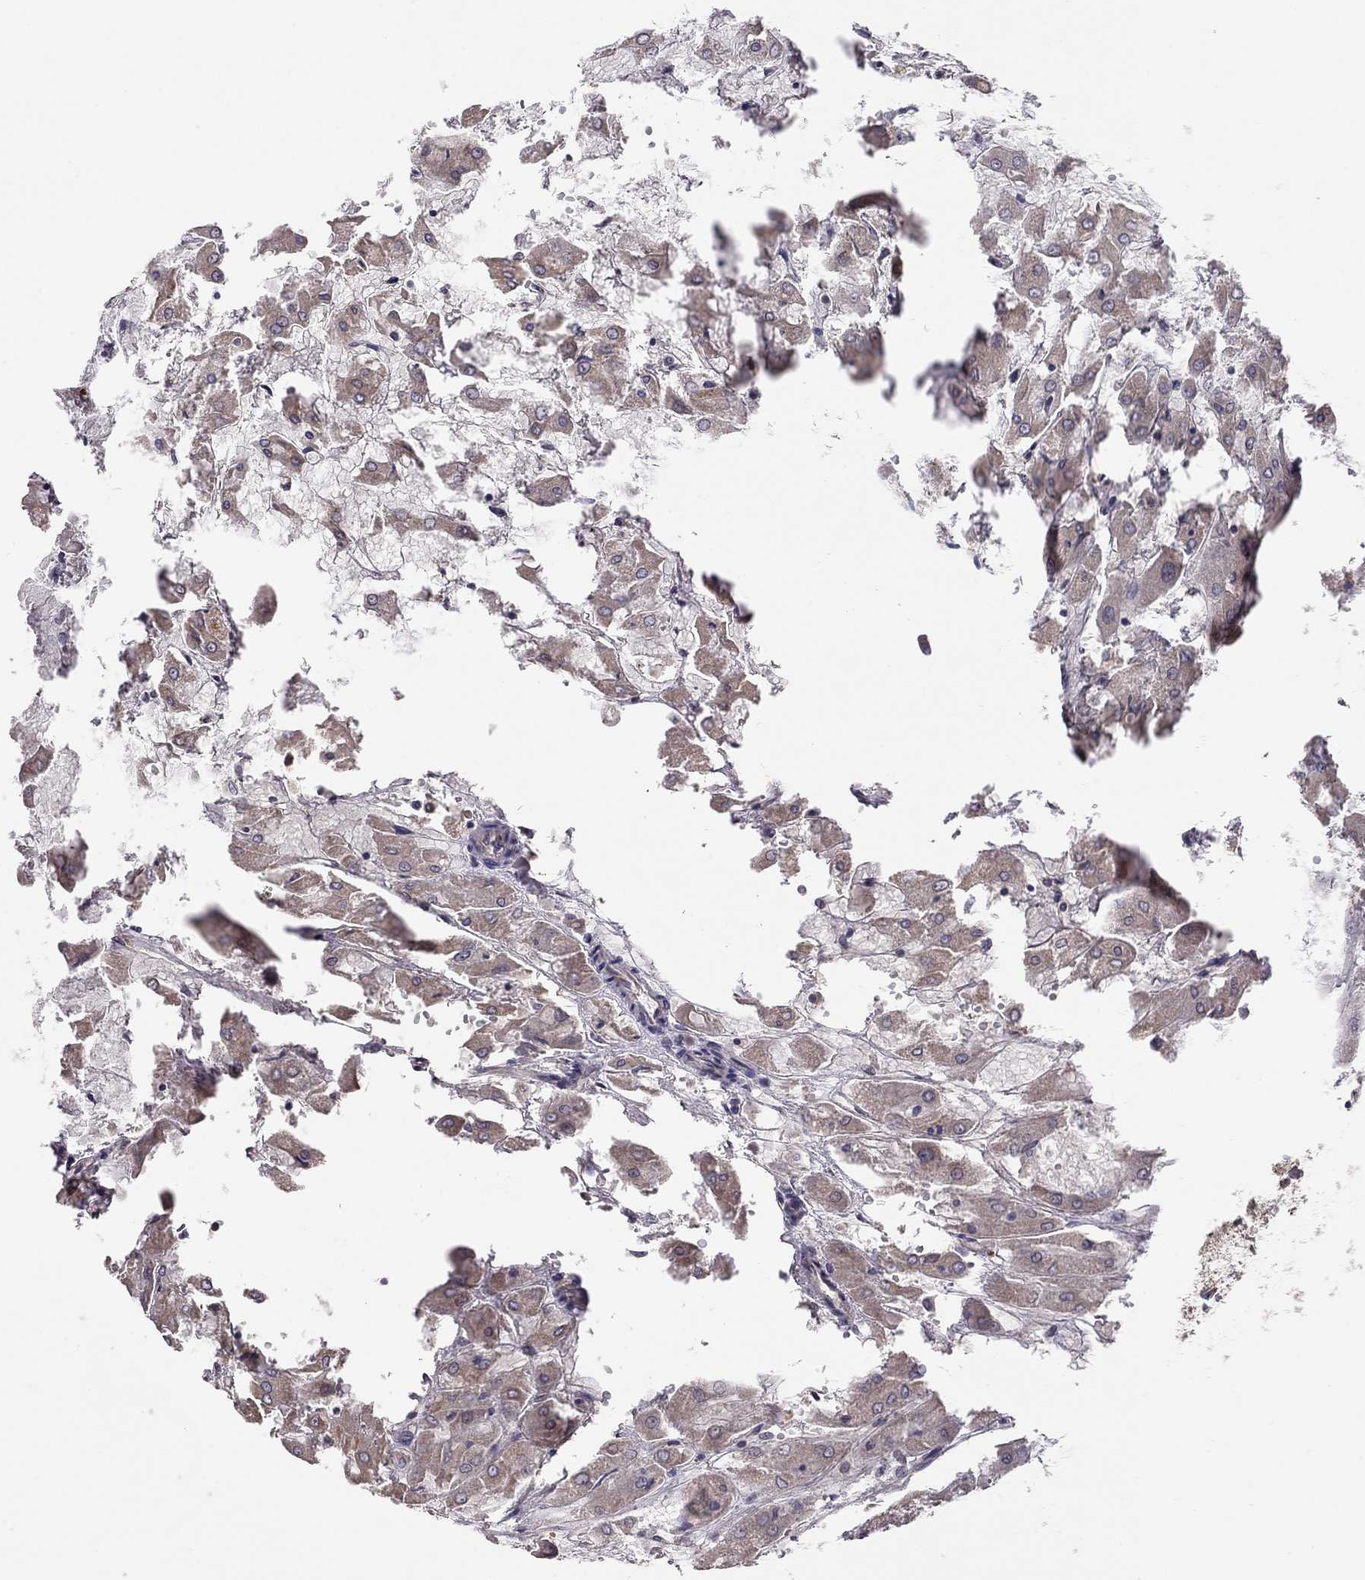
{"staining": {"intensity": "moderate", "quantity": ">75%", "location": "cytoplasmic/membranous"}, "tissue": "renal cancer", "cell_type": "Tumor cells", "image_type": "cancer", "snomed": [{"axis": "morphology", "description": "Adenocarcinoma, NOS"}, {"axis": "topography", "description": "Kidney"}], "caption": "IHC (DAB (3,3'-diaminobenzidine)) staining of renal cancer demonstrates moderate cytoplasmic/membranous protein expression in about >75% of tumor cells.", "gene": "LRIT3", "patient": {"sex": "male", "age": 72}}